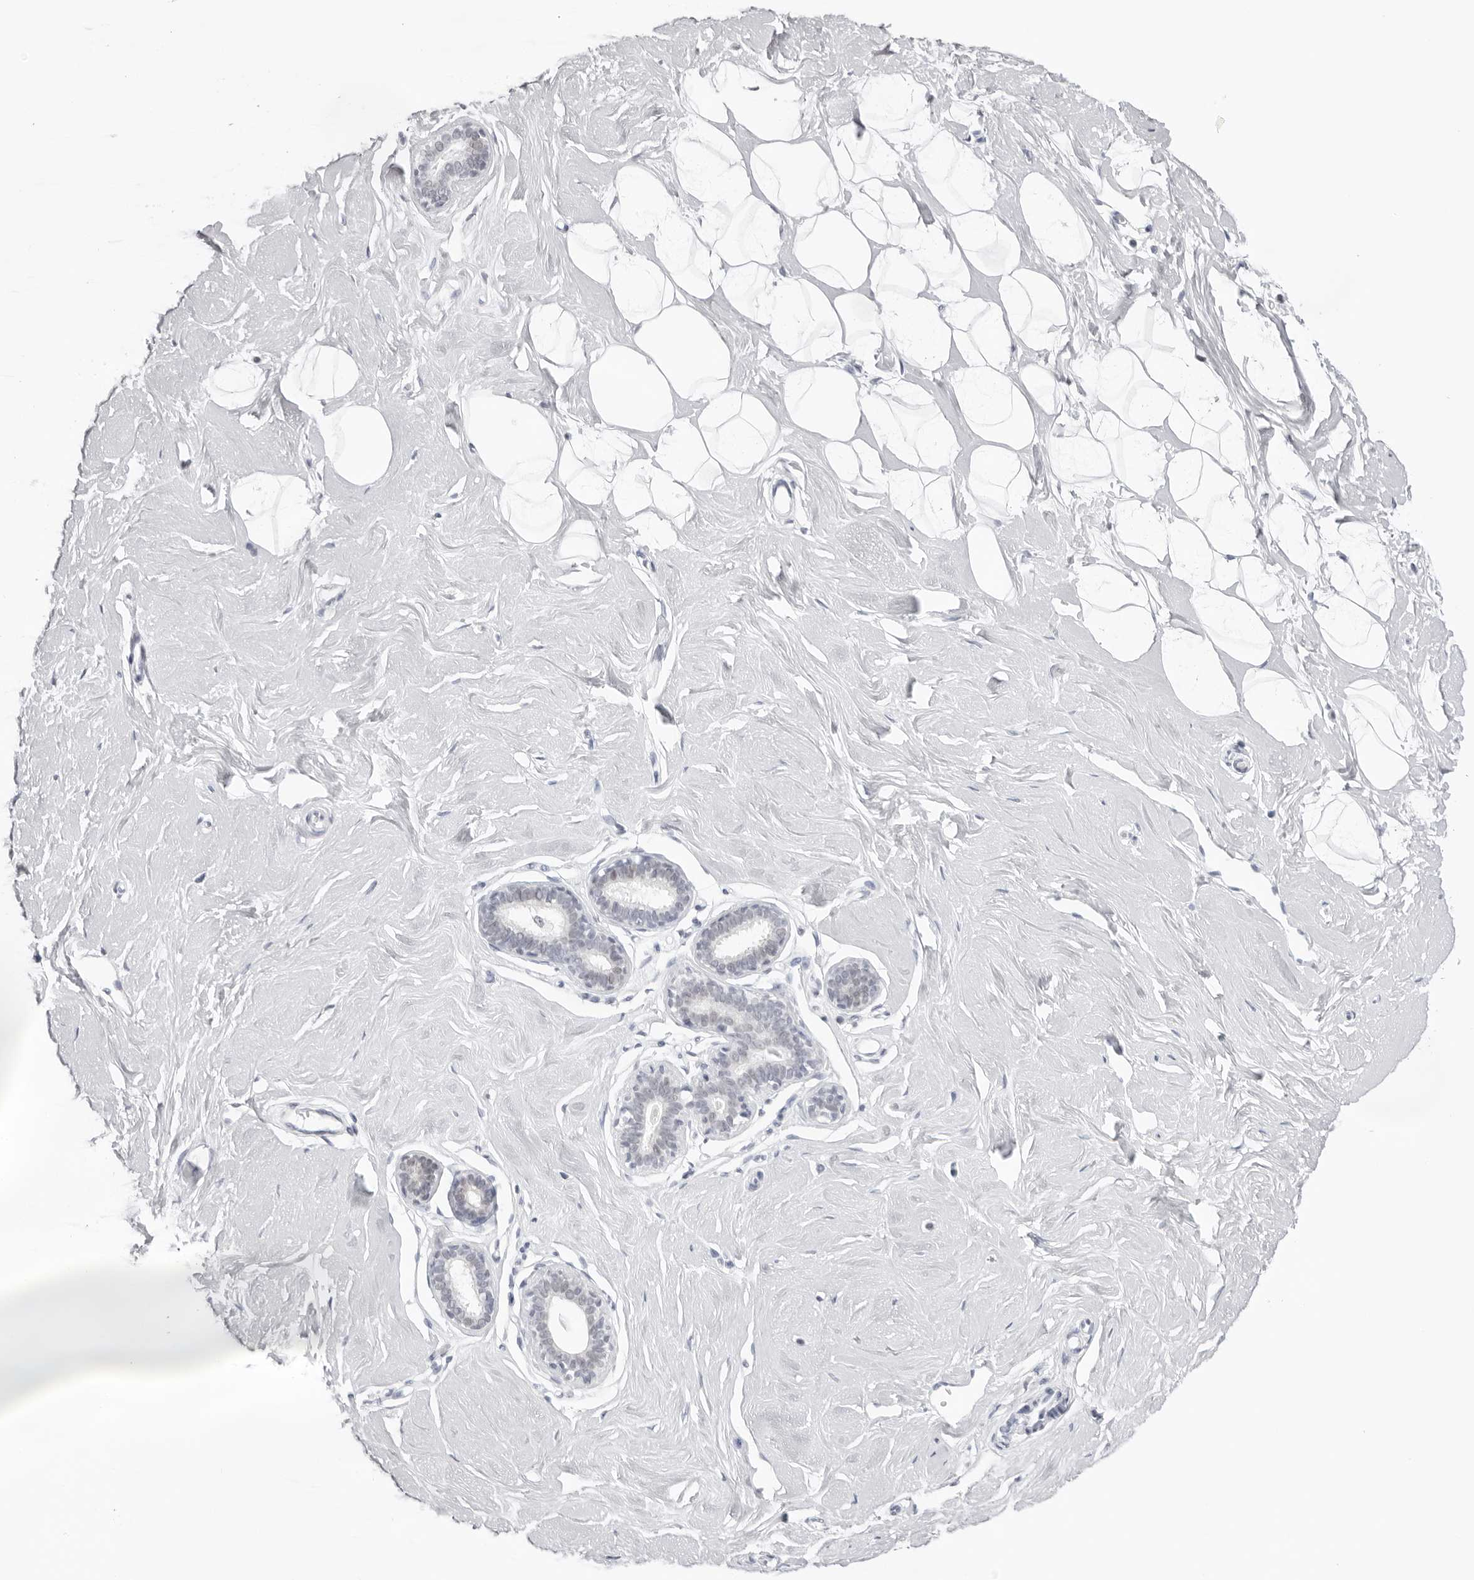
{"staining": {"intensity": "negative", "quantity": "none", "location": "none"}, "tissue": "breast", "cell_type": "Adipocytes", "image_type": "normal", "snomed": [{"axis": "morphology", "description": "Normal tissue, NOS"}, {"axis": "topography", "description": "Breast"}], "caption": "This is a histopathology image of IHC staining of benign breast, which shows no positivity in adipocytes.", "gene": "KLK12", "patient": {"sex": "female", "age": 23}}